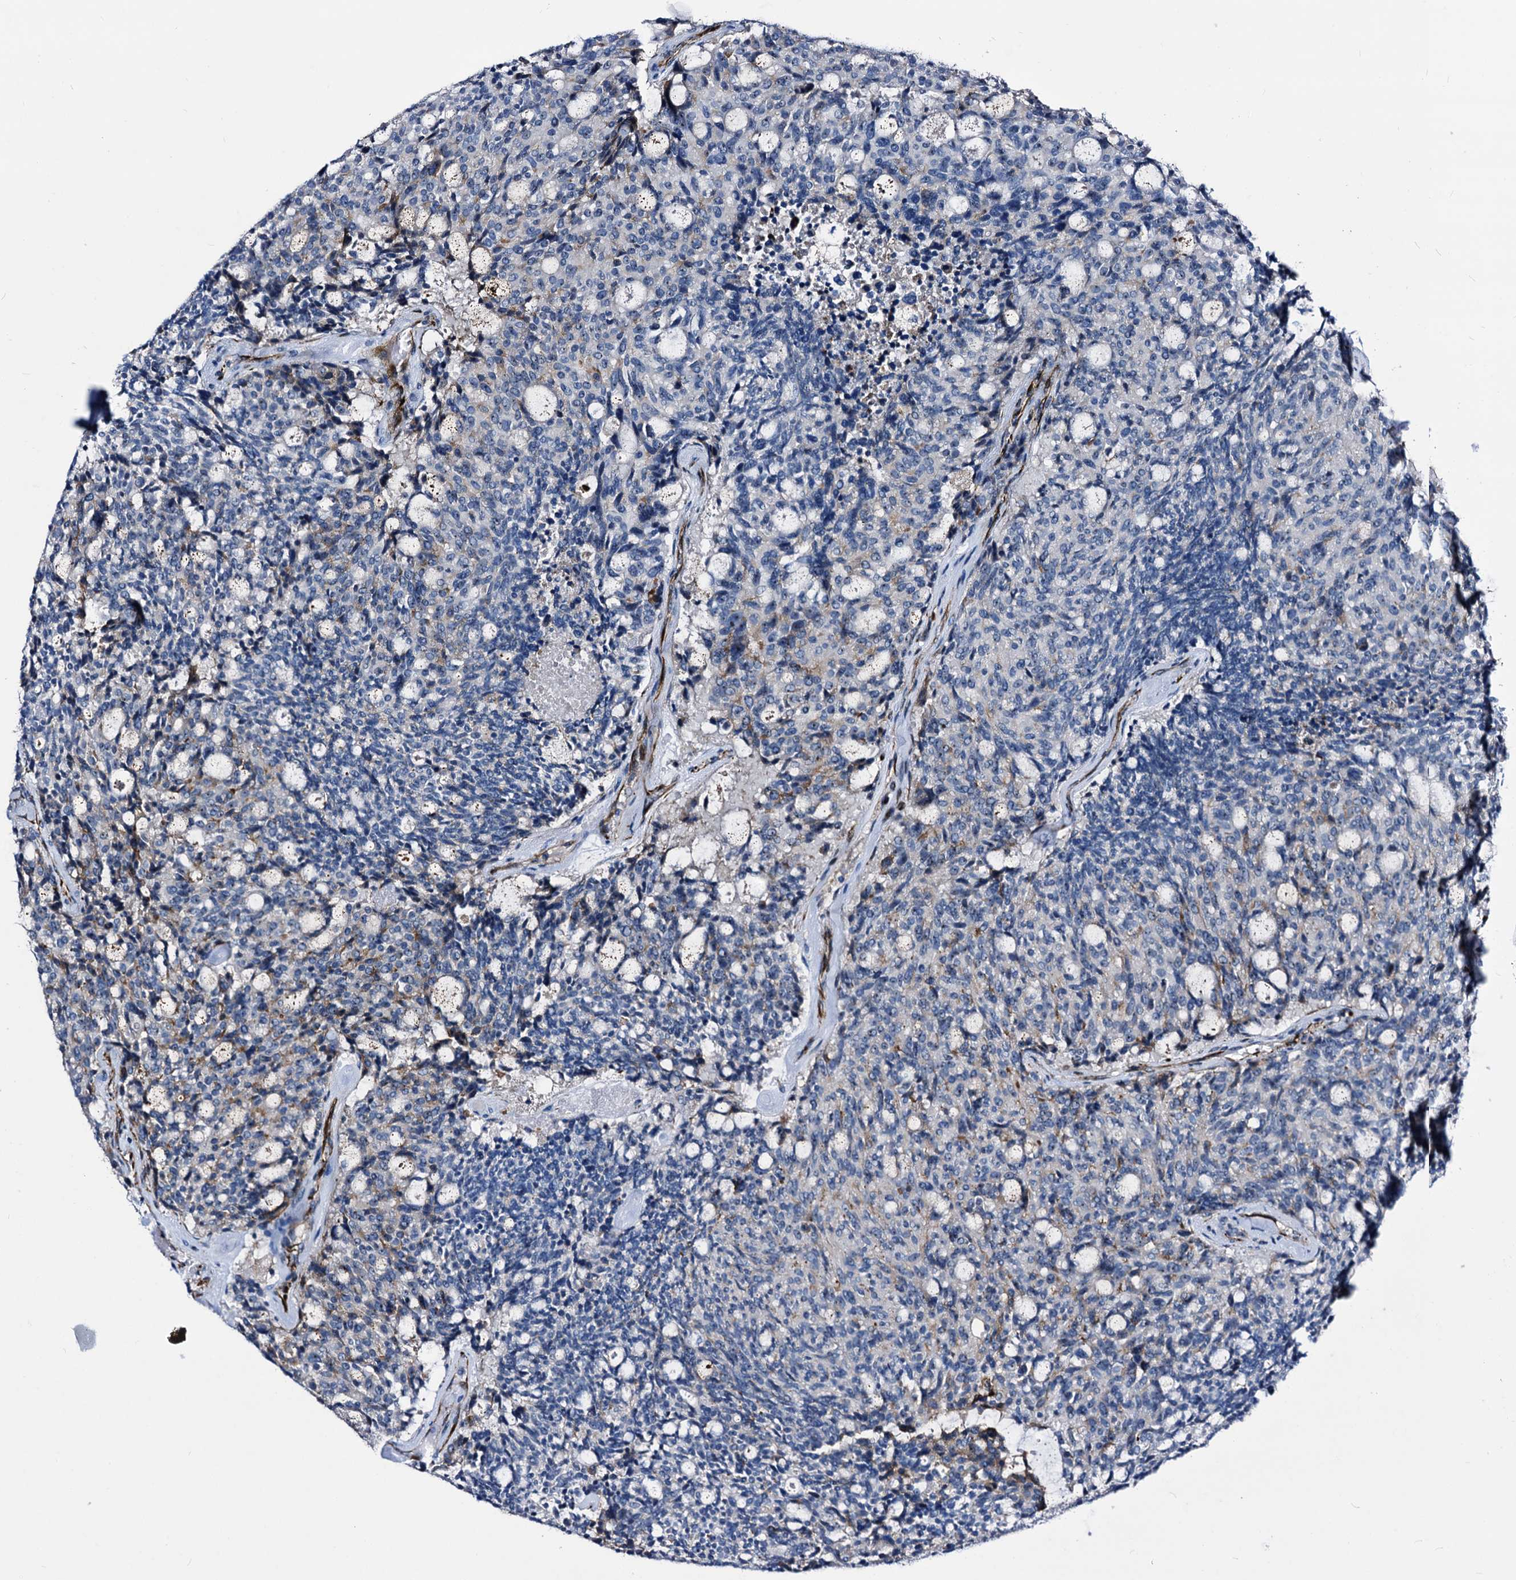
{"staining": {"intensity": "negative", "quantity": "none", "location": "none"}, "tissue": "carcinoid", "cell_type": "Tumor cells", "image_type": "cancer", "snomed": [{"axis": "morphology", "description": "Carcinoid, malignant, NOS"}, {"axis": "topography", "description": "Pancreas"}], "caption": "High power microscopy photomicrograph of an immunohistochemistry (IHC) photomicrograph of carcinoid, revealing no significant expression in tumor cells.", "gene": "EMG1", "patient": {"sex": "female", "age": 54}}